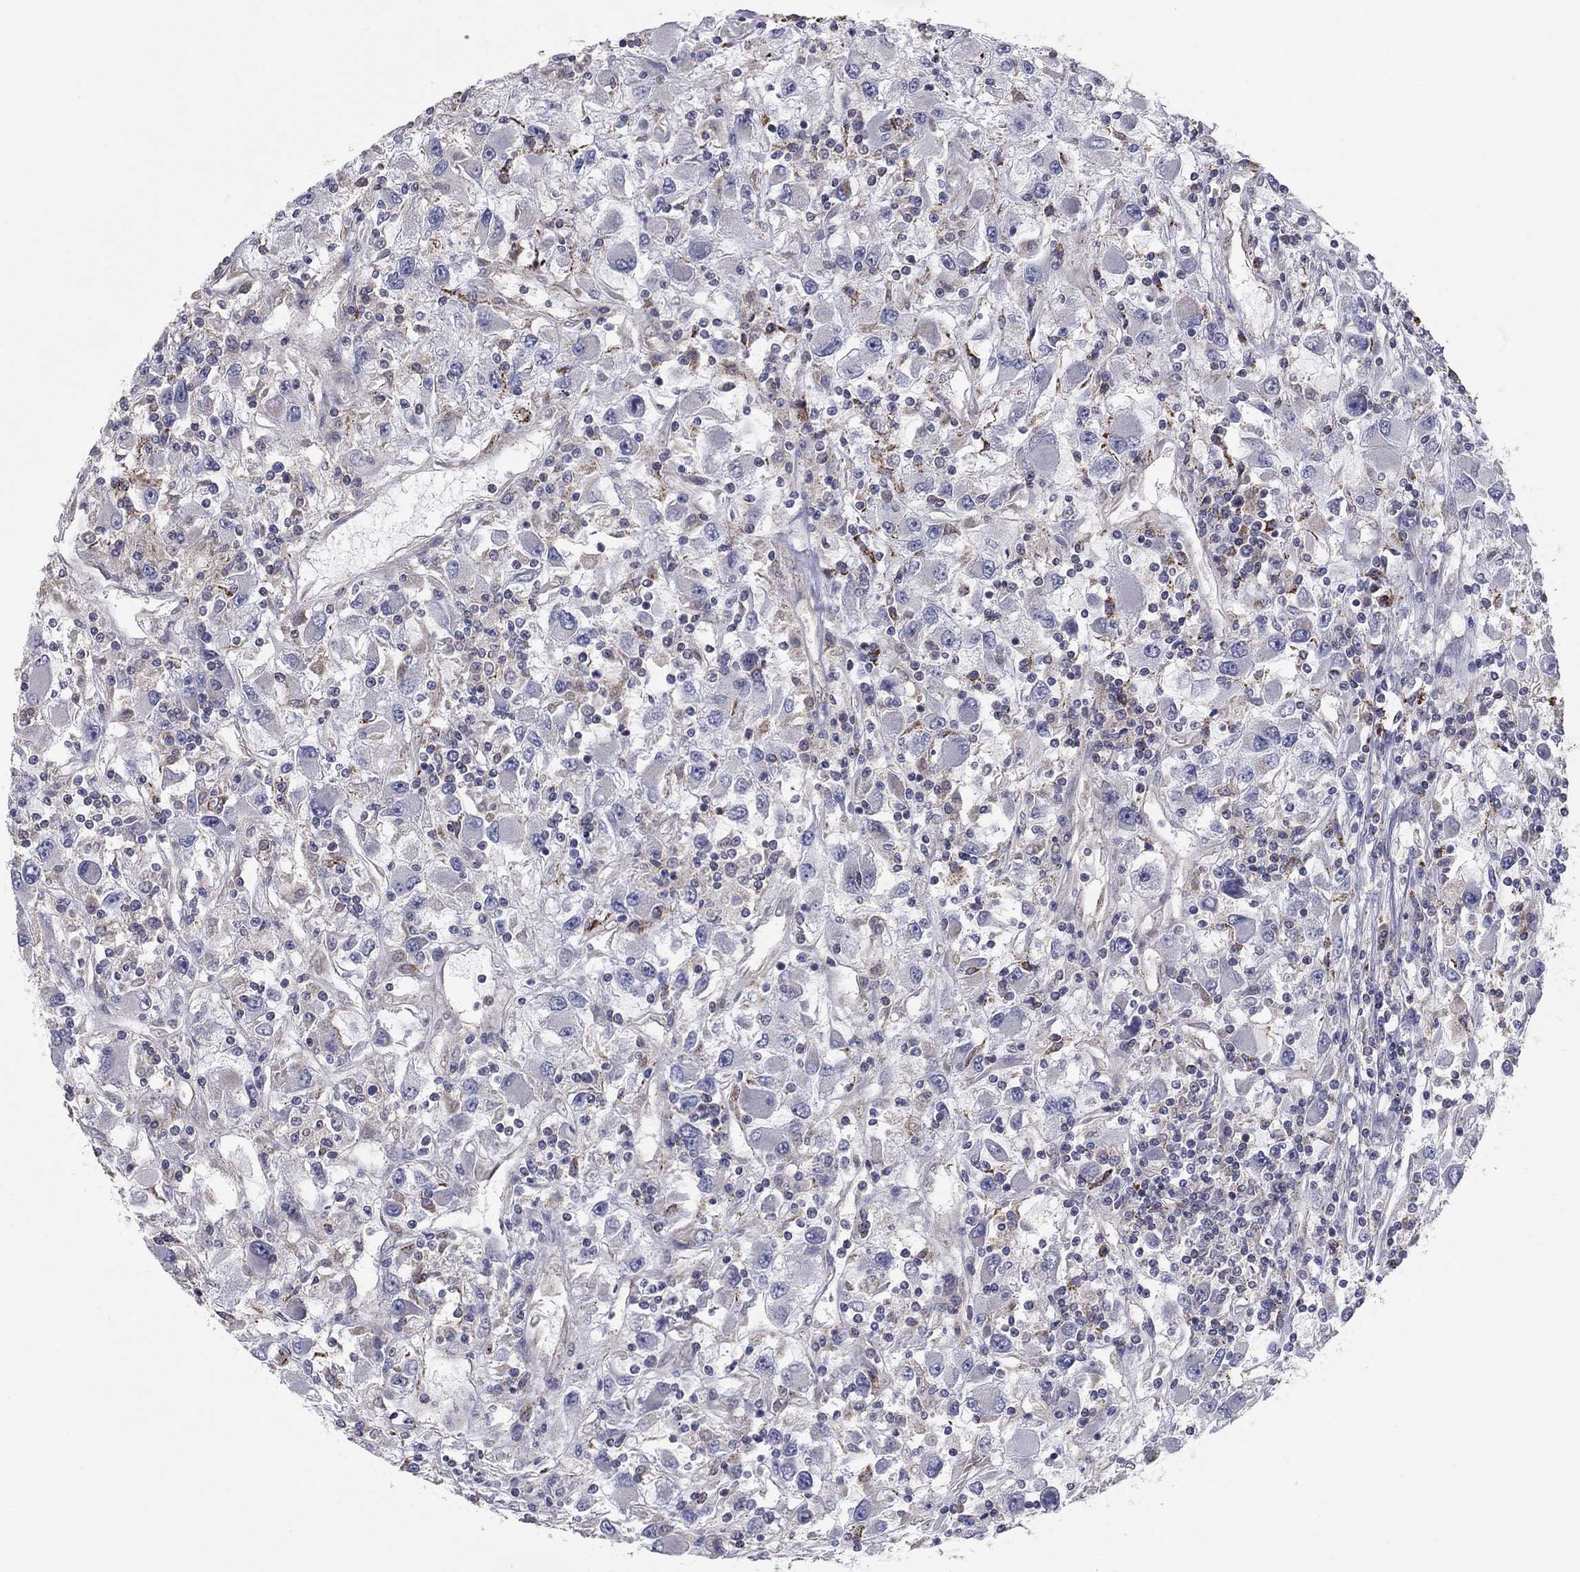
{"staining": {"intensity": "negative", "quantity": "none", "location": "none"}, "tissue": "renal cancer", "cell_type": "Tumor cells", "image_type": "cancer", "snomed": [{"axis": "morphology", "description": "Adenocarcinoma, NOS"}, {"axis": "topography", "description": "Kidney"}], "caption": "IHC micrograph of neoplastic tissue: adenocarcinoma (renal) stained with DAB shows no significant protein expression in tumor cells.", "gene": "NDUFV1", "patient": {"sex": "female", "age": 67}}